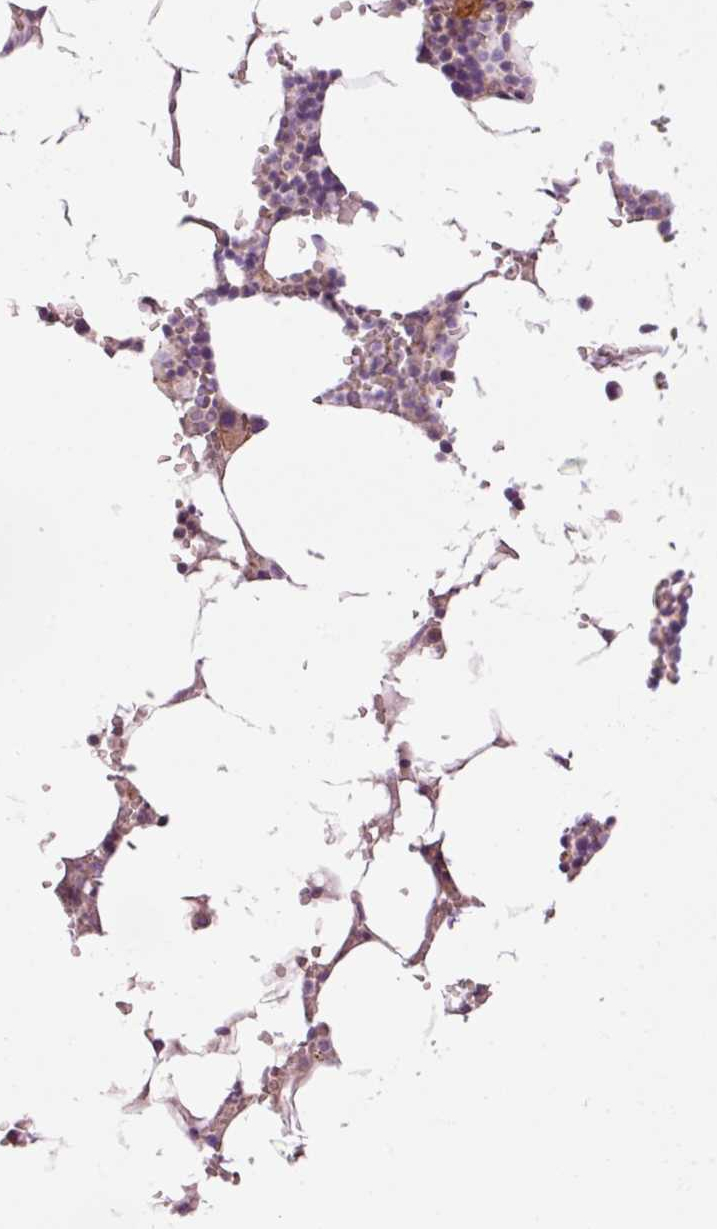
{"staining": {"intensity": "negative", "quantity": "none", "location": "none"}, "tissue": "bone marrow", "cell_type": "Hematopoietic cells", "image_type": "normal", "snomed": [{"axis": "morphology", "description": "Normal tissue, NOS"}, {"axis": "topography", "description": "Bone marrow"}], "caption": "DAB immunohistochemical staining of unremarkable human bone marrow demonstrates no significant positivity in hematopoietic cells. (DAB immunohistochemistry, high magnification).", "gene": "ANKRD20A1", "patient": {"sex": "male", "age": 70}}